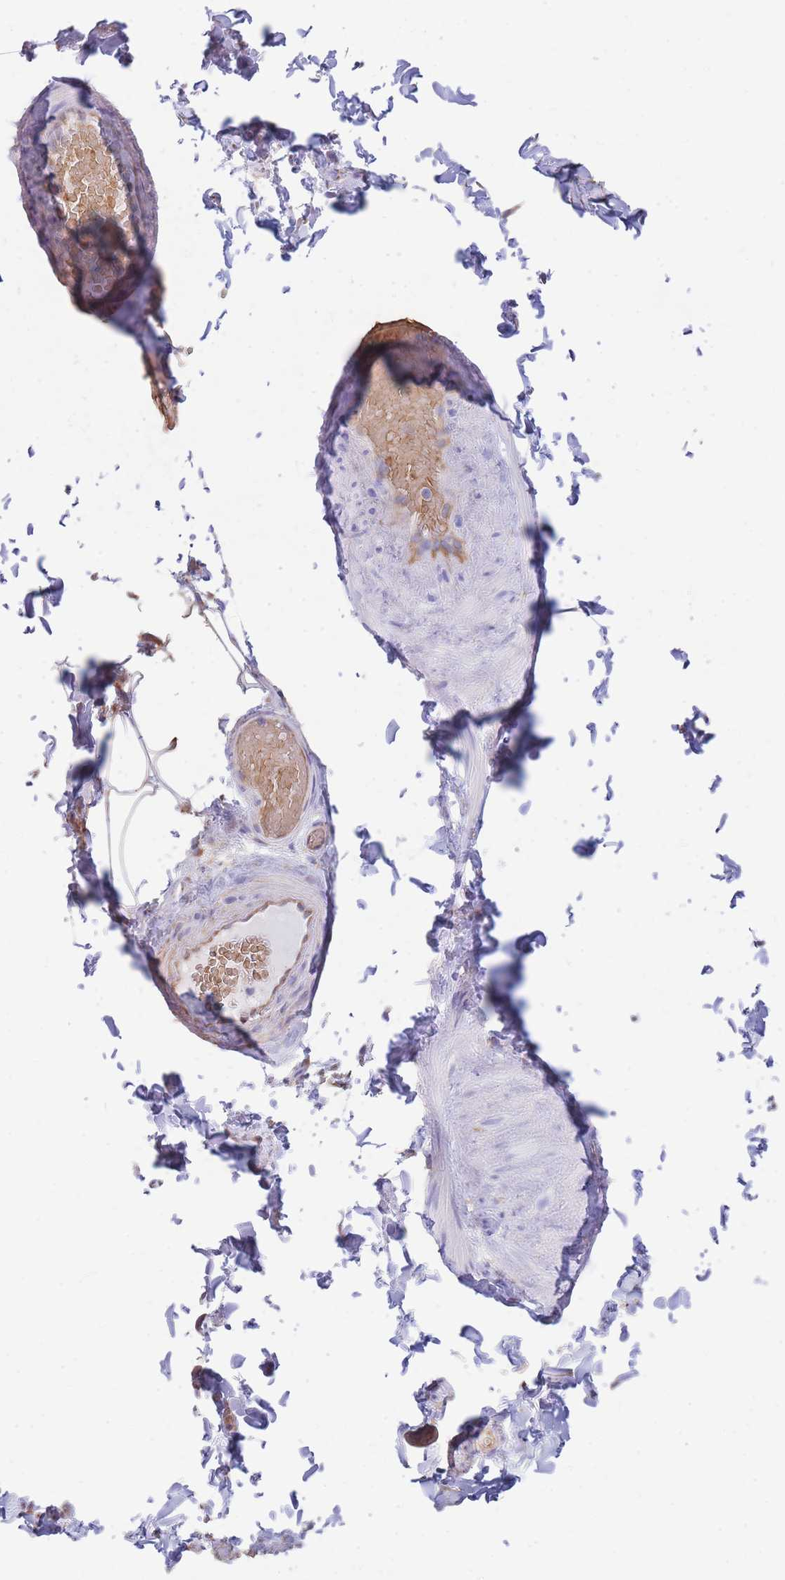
{"staining": {"intensity": "negative", "quantity": "none", "location": "none"}, "tissue": "adipose tissue", "cell_type": "Adipocytes", "image_type": "normal", "snomed": [{"axis": "morphology", "description": "Normal tissue, NOS"}, {"axis": "topography", "description": "Soft tissue"}, {"axis": "topography", "description": "Vascular tissue"}, {"axis": "topography", "description": "Peripheral nerve tissue"}], "caption": "Adipose tissue stained for a protein using IHC displays no expression adipocytes.", "gene": "ANKRD53", "patient": {"sex": "male", "age": 32}}